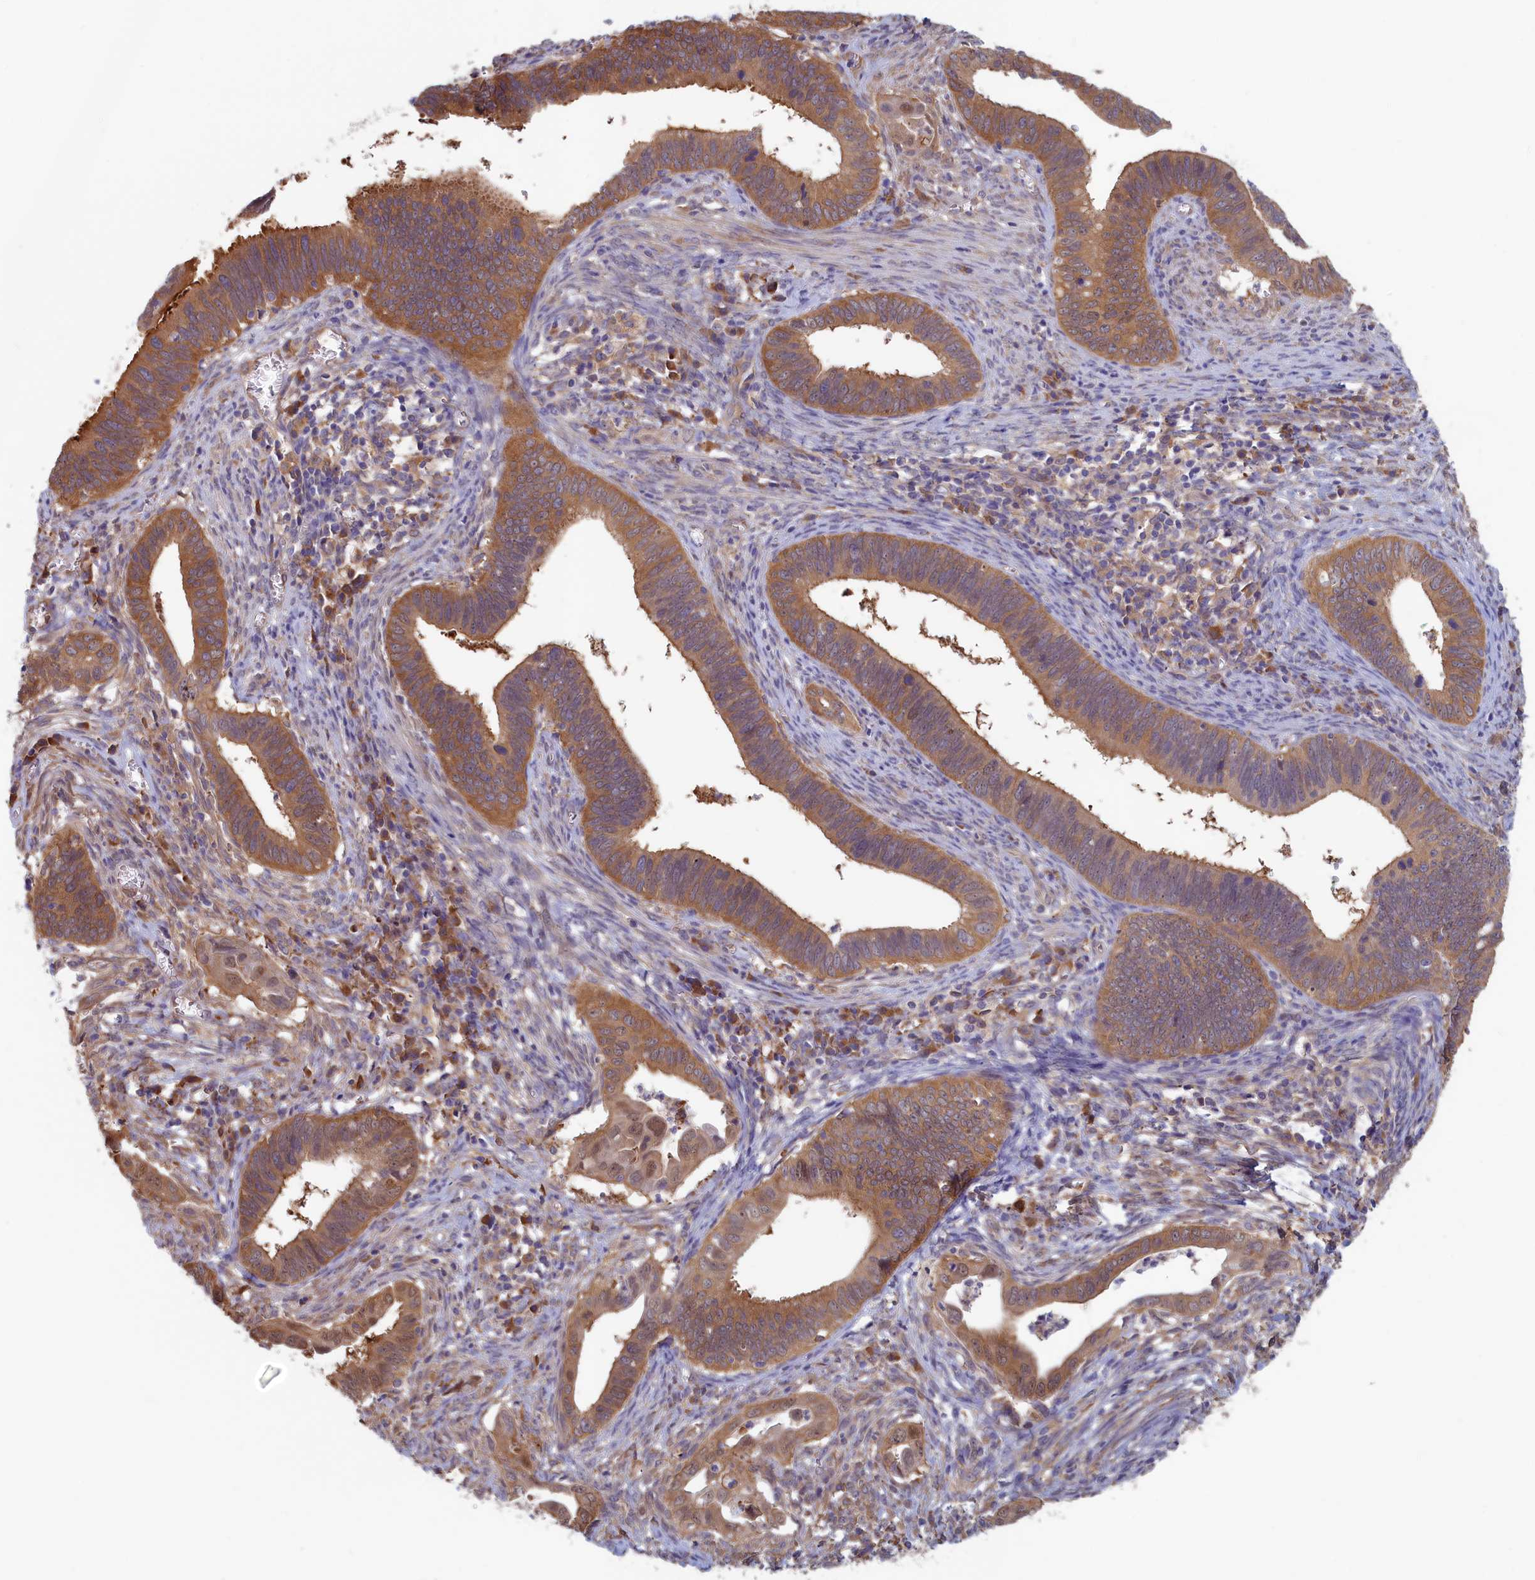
{"staining": {"intensity": "moderate", "quantity": ">75%", "location": "cytoplasmic/membranous"}, "tissue": "cervical cancer", "cell_type": "Tumor cells", "image_type": "cancer", "snomed": [{"axis": "morphology", "description": "Adenocarcinoma, NOS"}, {"axis": "topography", "description": "Cervix"}], "caption": "This image demonstrates cervical adenocarcinoma stained with immunohistochemistry (IHC) to label a protein in brown. The cytoplasmic/membranous of tumor cells show moderate positivity for the protein. Nuclei are counter-stained blue.", "gene": "SYNDIG1L", "patient": {"sex": "female", "age": 42}}